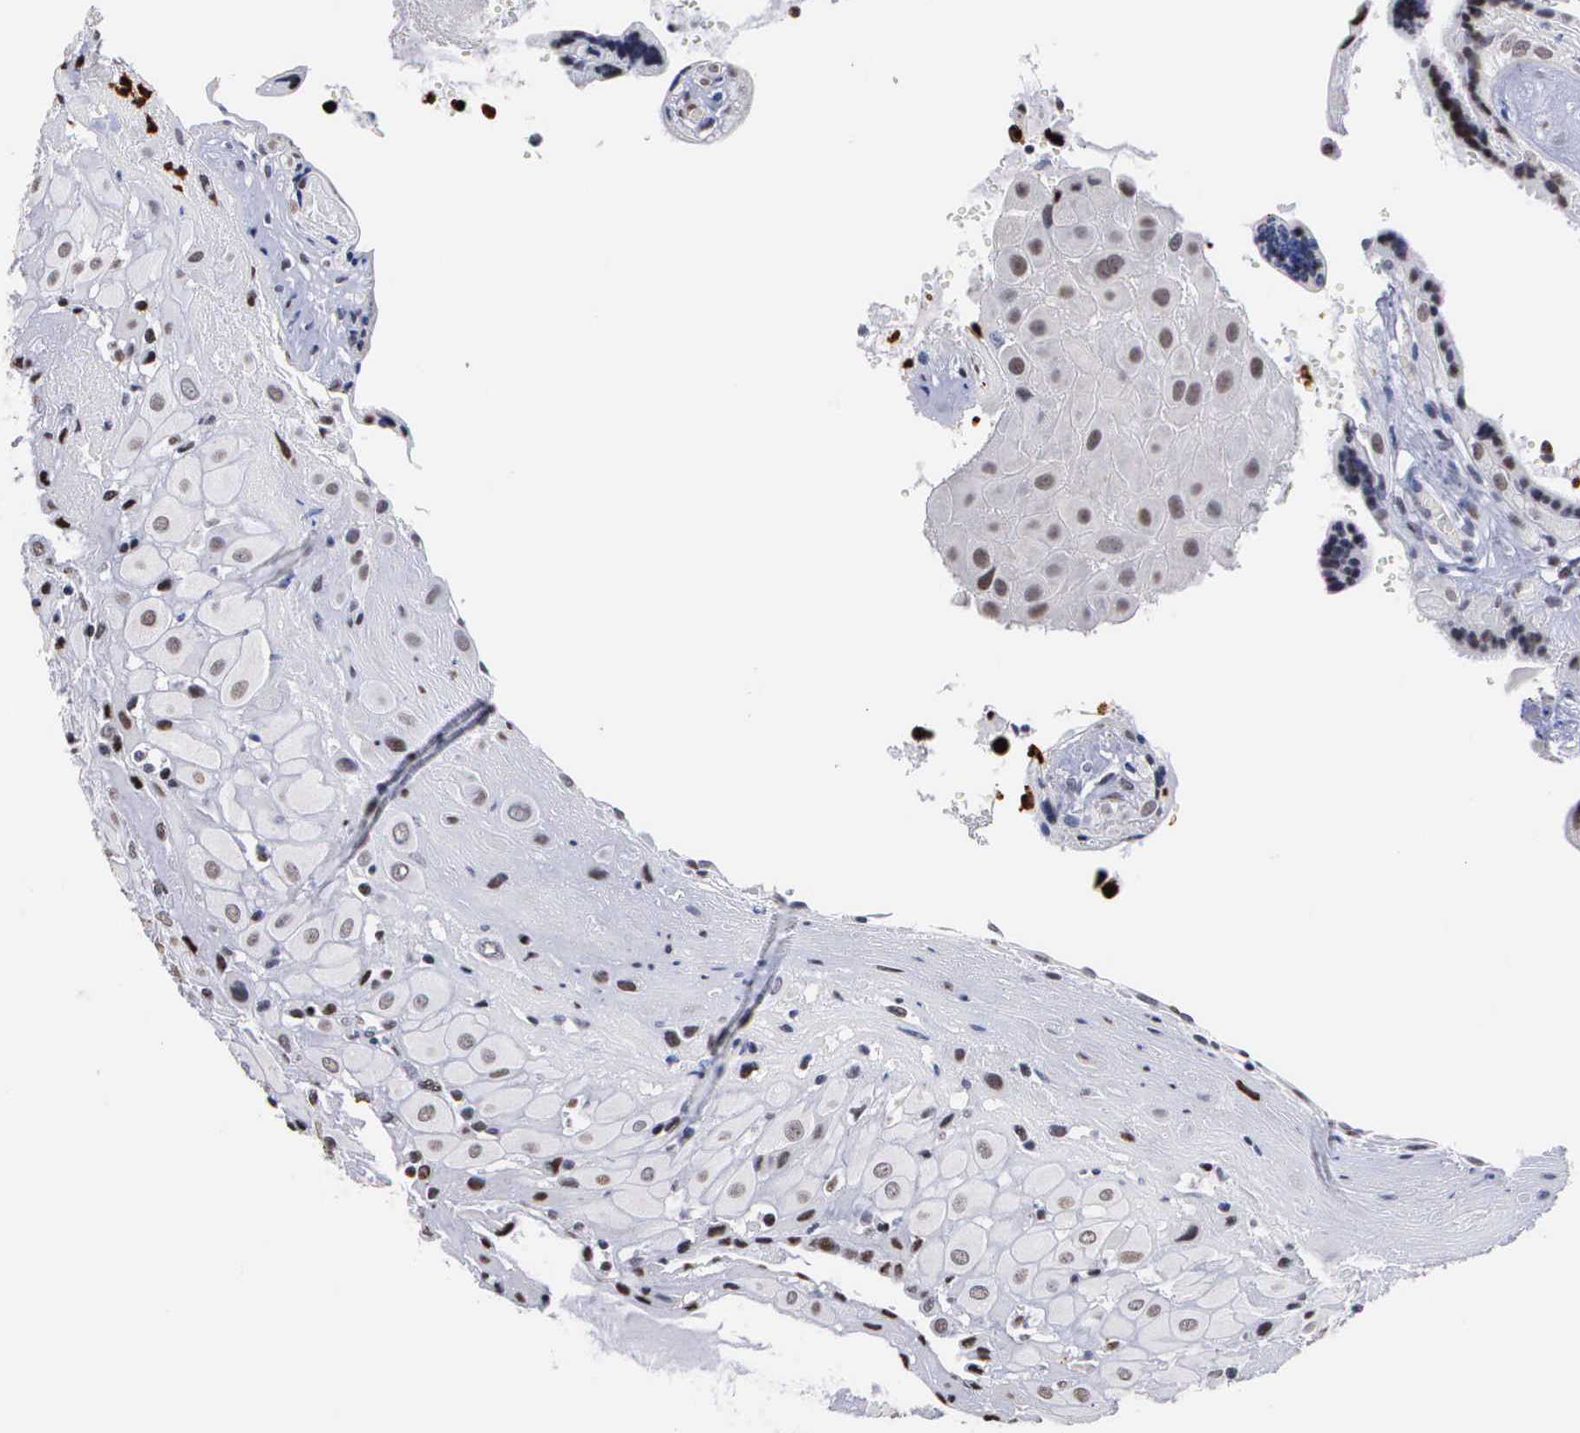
{"staining": {"intensity": "negative", "quantity": "none", "location": "none"}, "tissue": "placenta", "cell_type": "Decidual cells", "image_type": "normal", "snomed": [{"axis": "morphology", "description": "Normal tissue, NOS"}, {"axis": "topography", "description": "Placenta"}], "caption": "This is an IHC image of benign human placenta. There is no staining in decidual cells.", "gene": "SPIN3", "patient": {"sex": "female", "age": 24}}